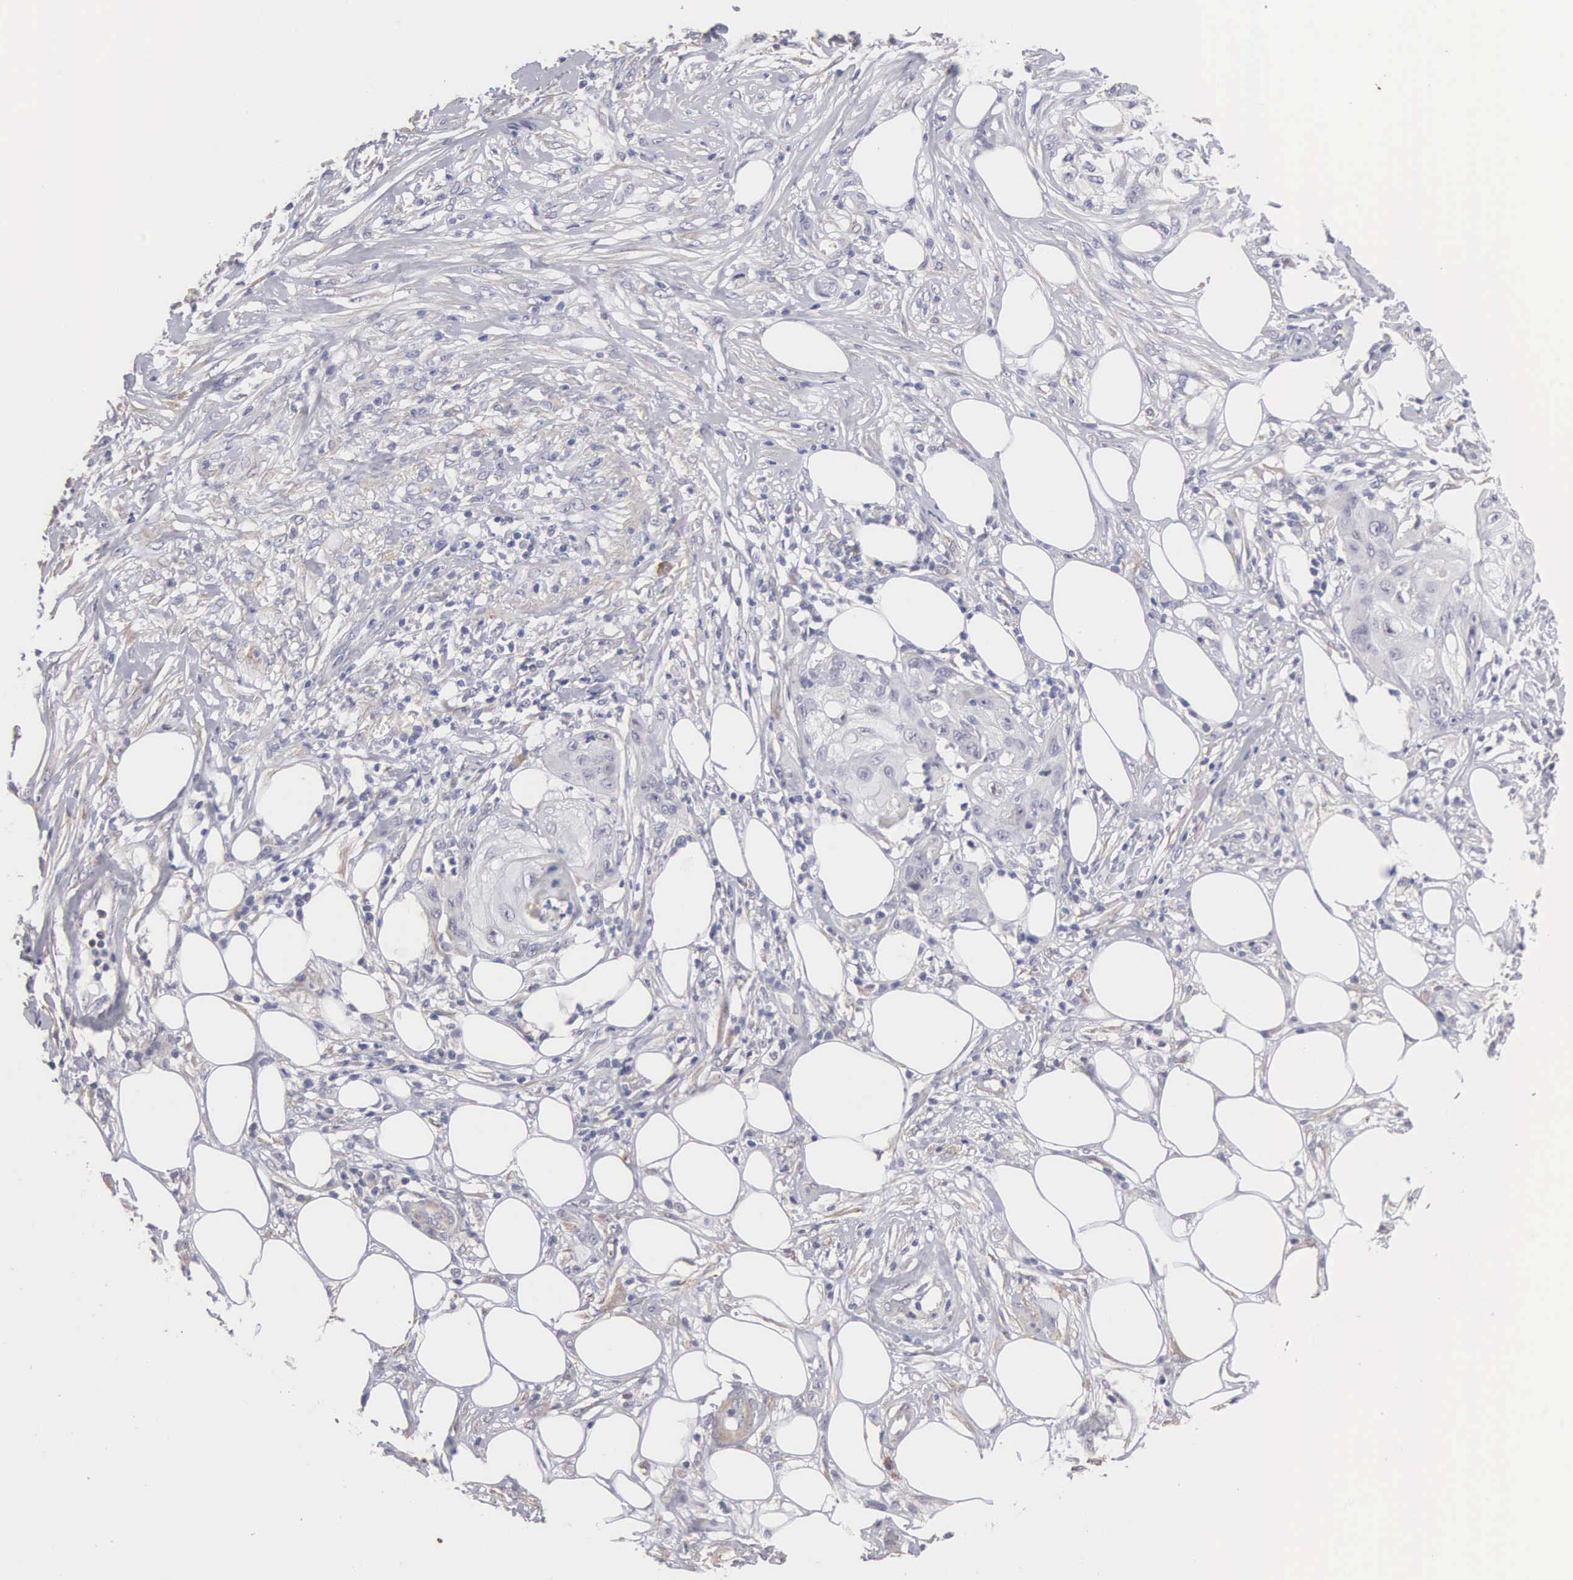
{"staining": {"intensity": "weak", "quantity": "<25%", "location": "cytoplasmic/membranous"}, "tissue": "skin cancer", "cell_type": "Tumor cells", "image_type": "cancer", "snomed": [{"axis": "morphology", "description": "Squamous cell carcinoma, NOS"}, {"axis": "topography", "description": "Skin"}], "caption": "The immunohistochemistry image has no significant positivity in tumor cells of skin squamous cell carcinoma tissue.", "gene": "ELFN2", "patient": {"sex": "female", "age": 88}}